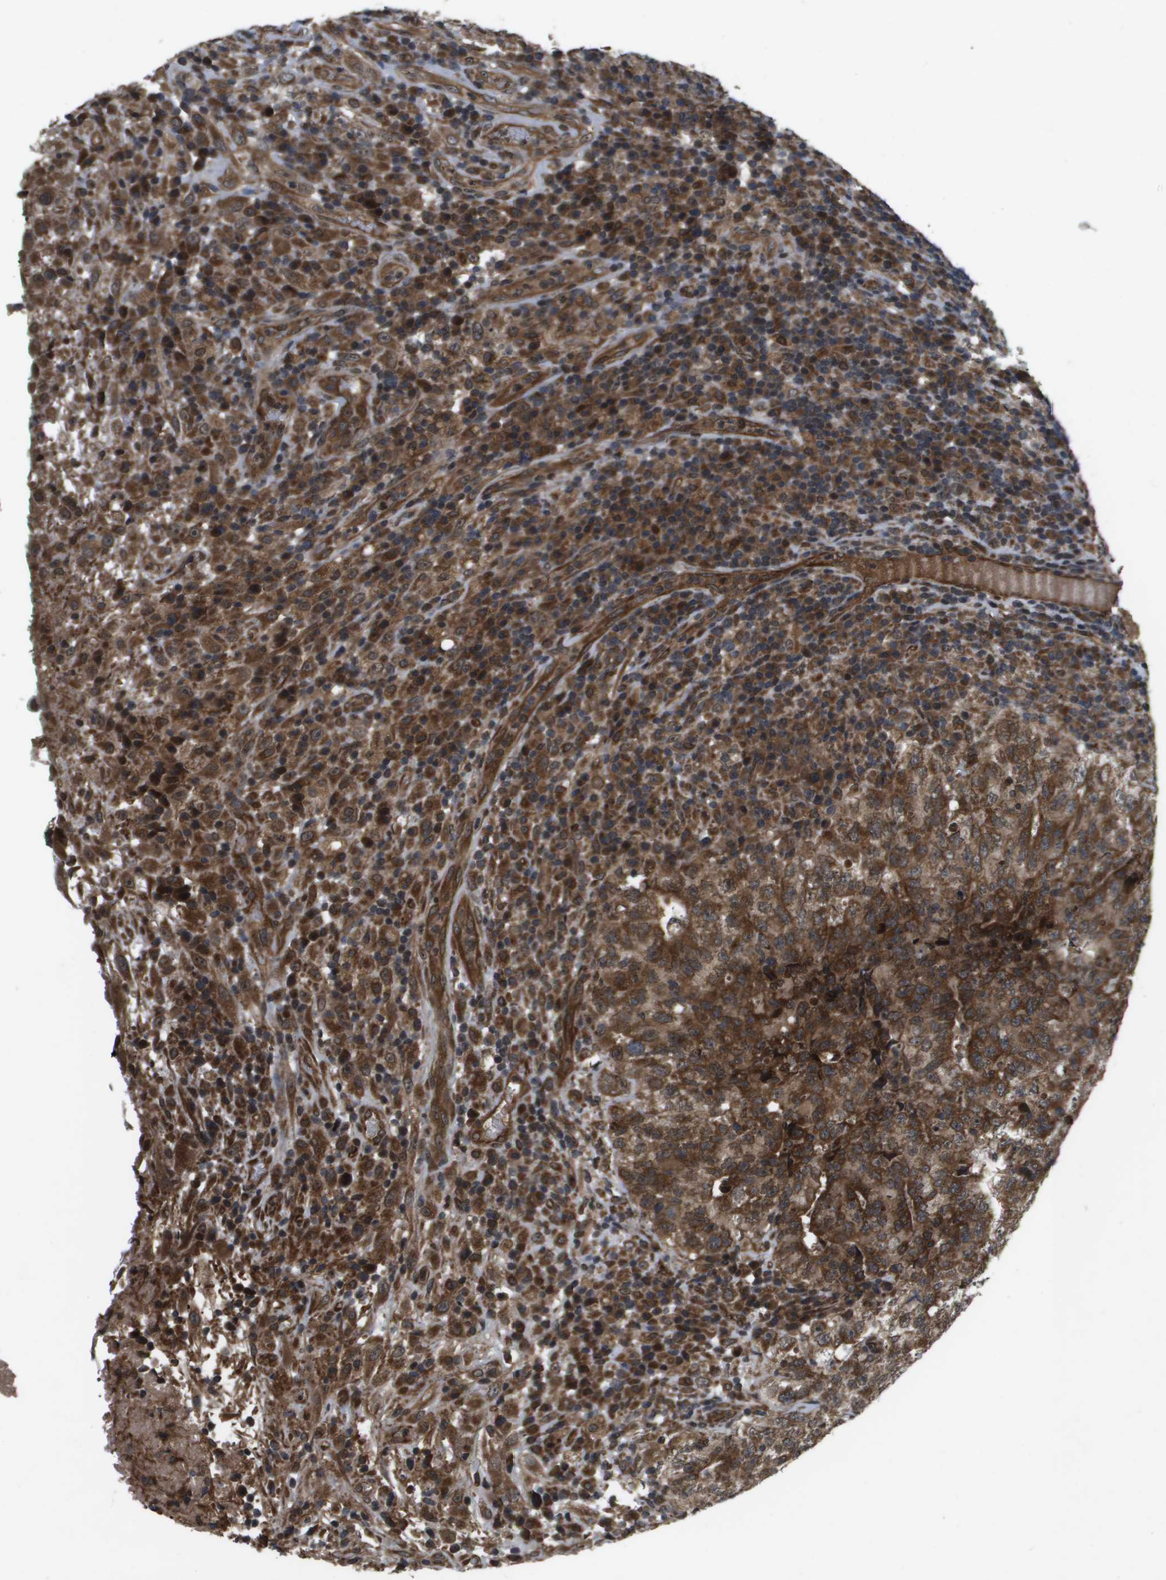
{"staining": {"intensity": "moderate", "quantity": ">75%", "location": "cytoplasmic/membranous"}, "tissue": "testis cancer", "cell_type": "Tumor cells", "image_type": "cancer", "snomed": [{"axis": "morphology", "description": "Necrosis, NOS"}, {"axis": "morphology", "description": "Carcinoma, Embryonal, NOS"}, {"axis": "topography", "description": "Testis"}], "caption": "A histopathology image of embryonal carcinoma (testis) stained for a protein shows moderate cytoplasmic/membranous brown staining in tumor cells. The protein is stained brown, and the nuclei are stained in blue (DAB (3,3'-diaminobenzidine) IHC with brightfield microscopy, high magnification).", "gene": "SPTLC1", "patient": {"sex": "male", "age": 19}}